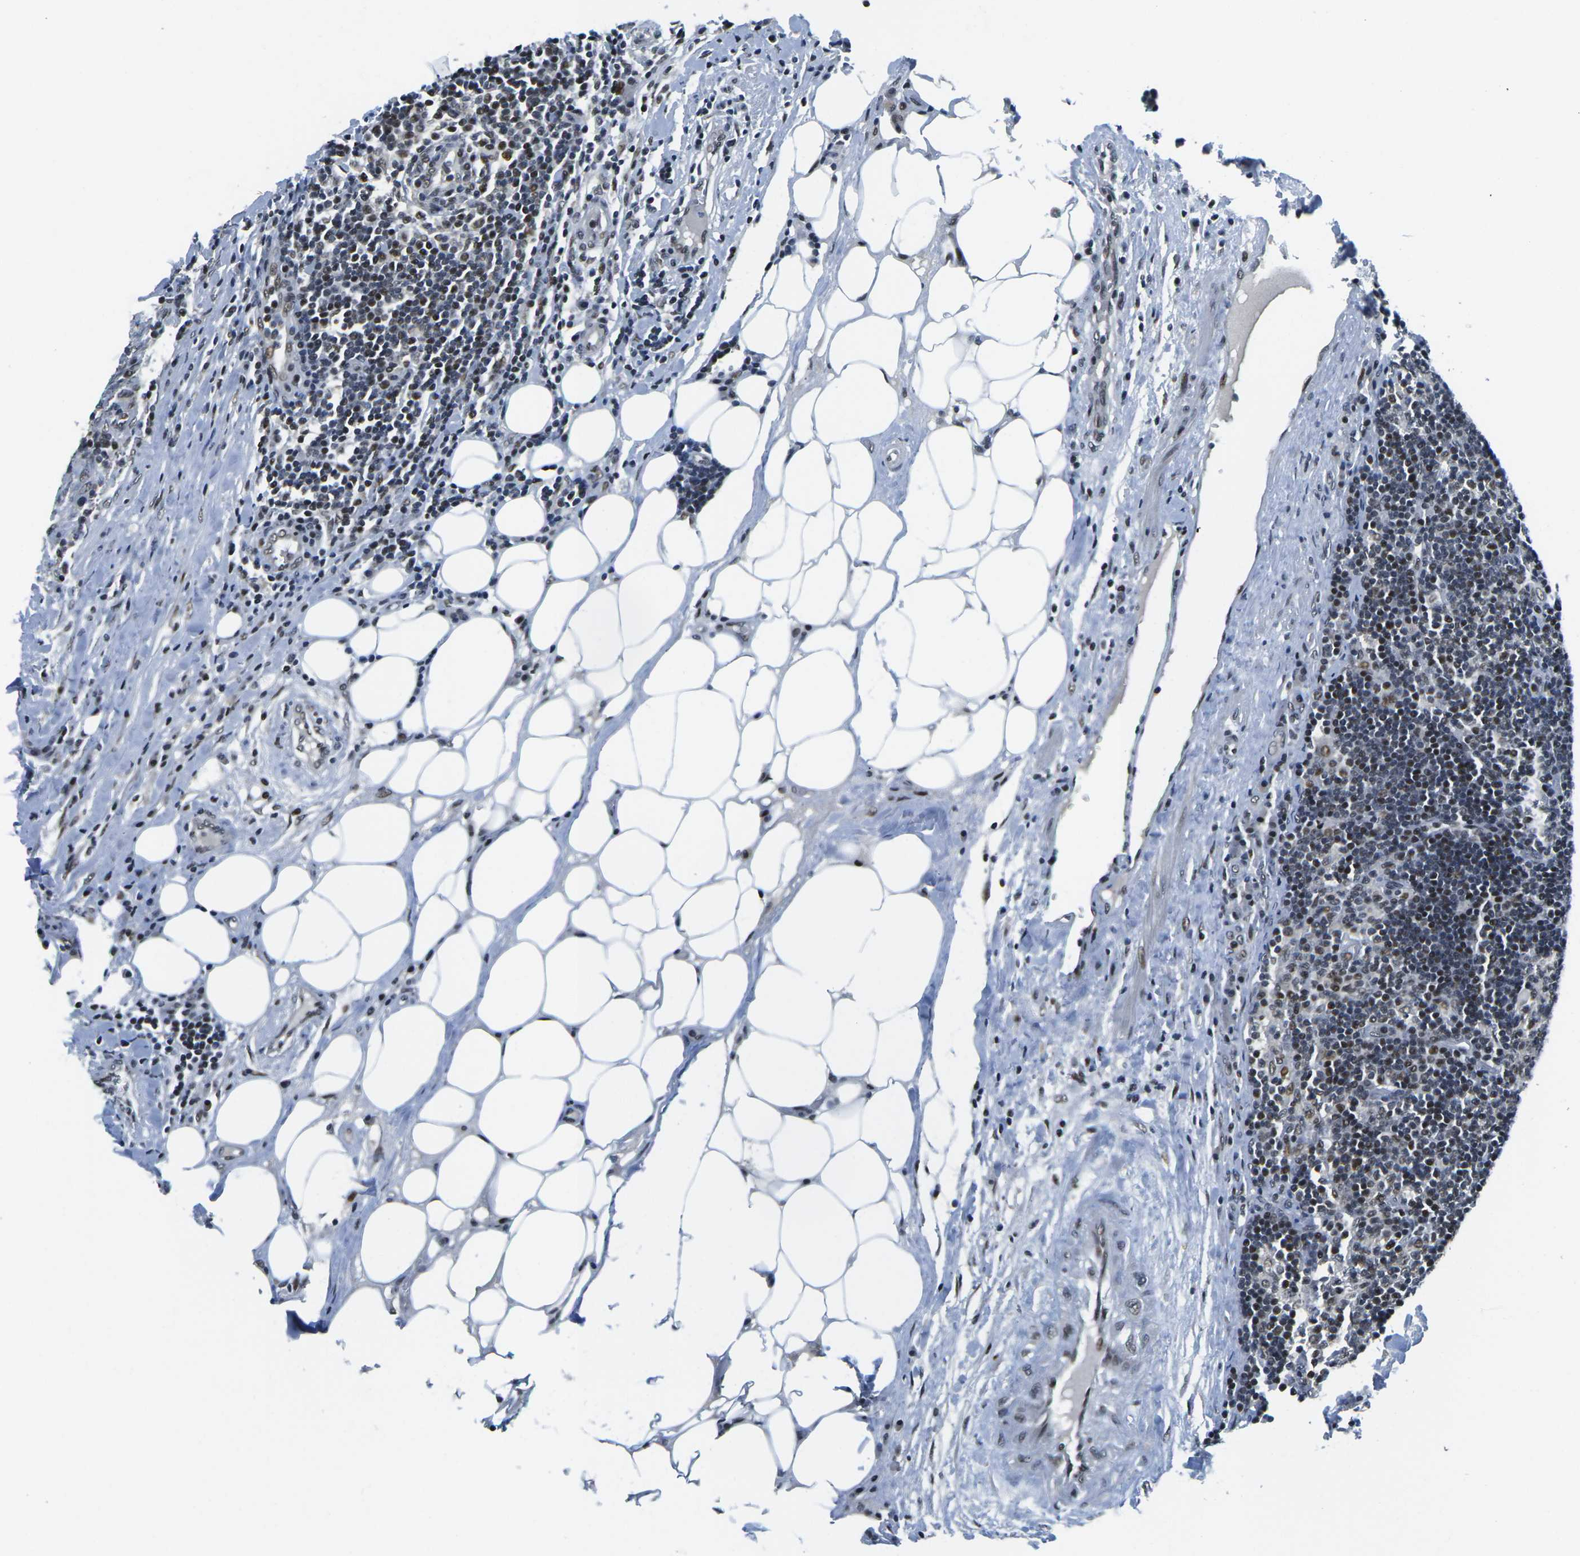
{"staining": {"intensity": "moderate", "quantity": "25%-75%", "location": "nuclear"}, "tissue": "lymph node", "cell_type": "Germinal center cells", "image_type": "normal", "snomed": [{"axis": "morphology", "description": "Normal tissue, NOS"}, {"axis": "morphology", "description": "Squamous cell carcinoma, metastatic, NOS"}, {"axis": "topography", "description": "Lymph node"}], "caption": "Lymph node was stained to show a protein in brown. There is medium levels of moderate nuclear staining in about 25%-75% of germinal center cells. Nuclei are stained in blue.", "gene": "PRPF8", "patient": {"sex": "female", "age": 53}}